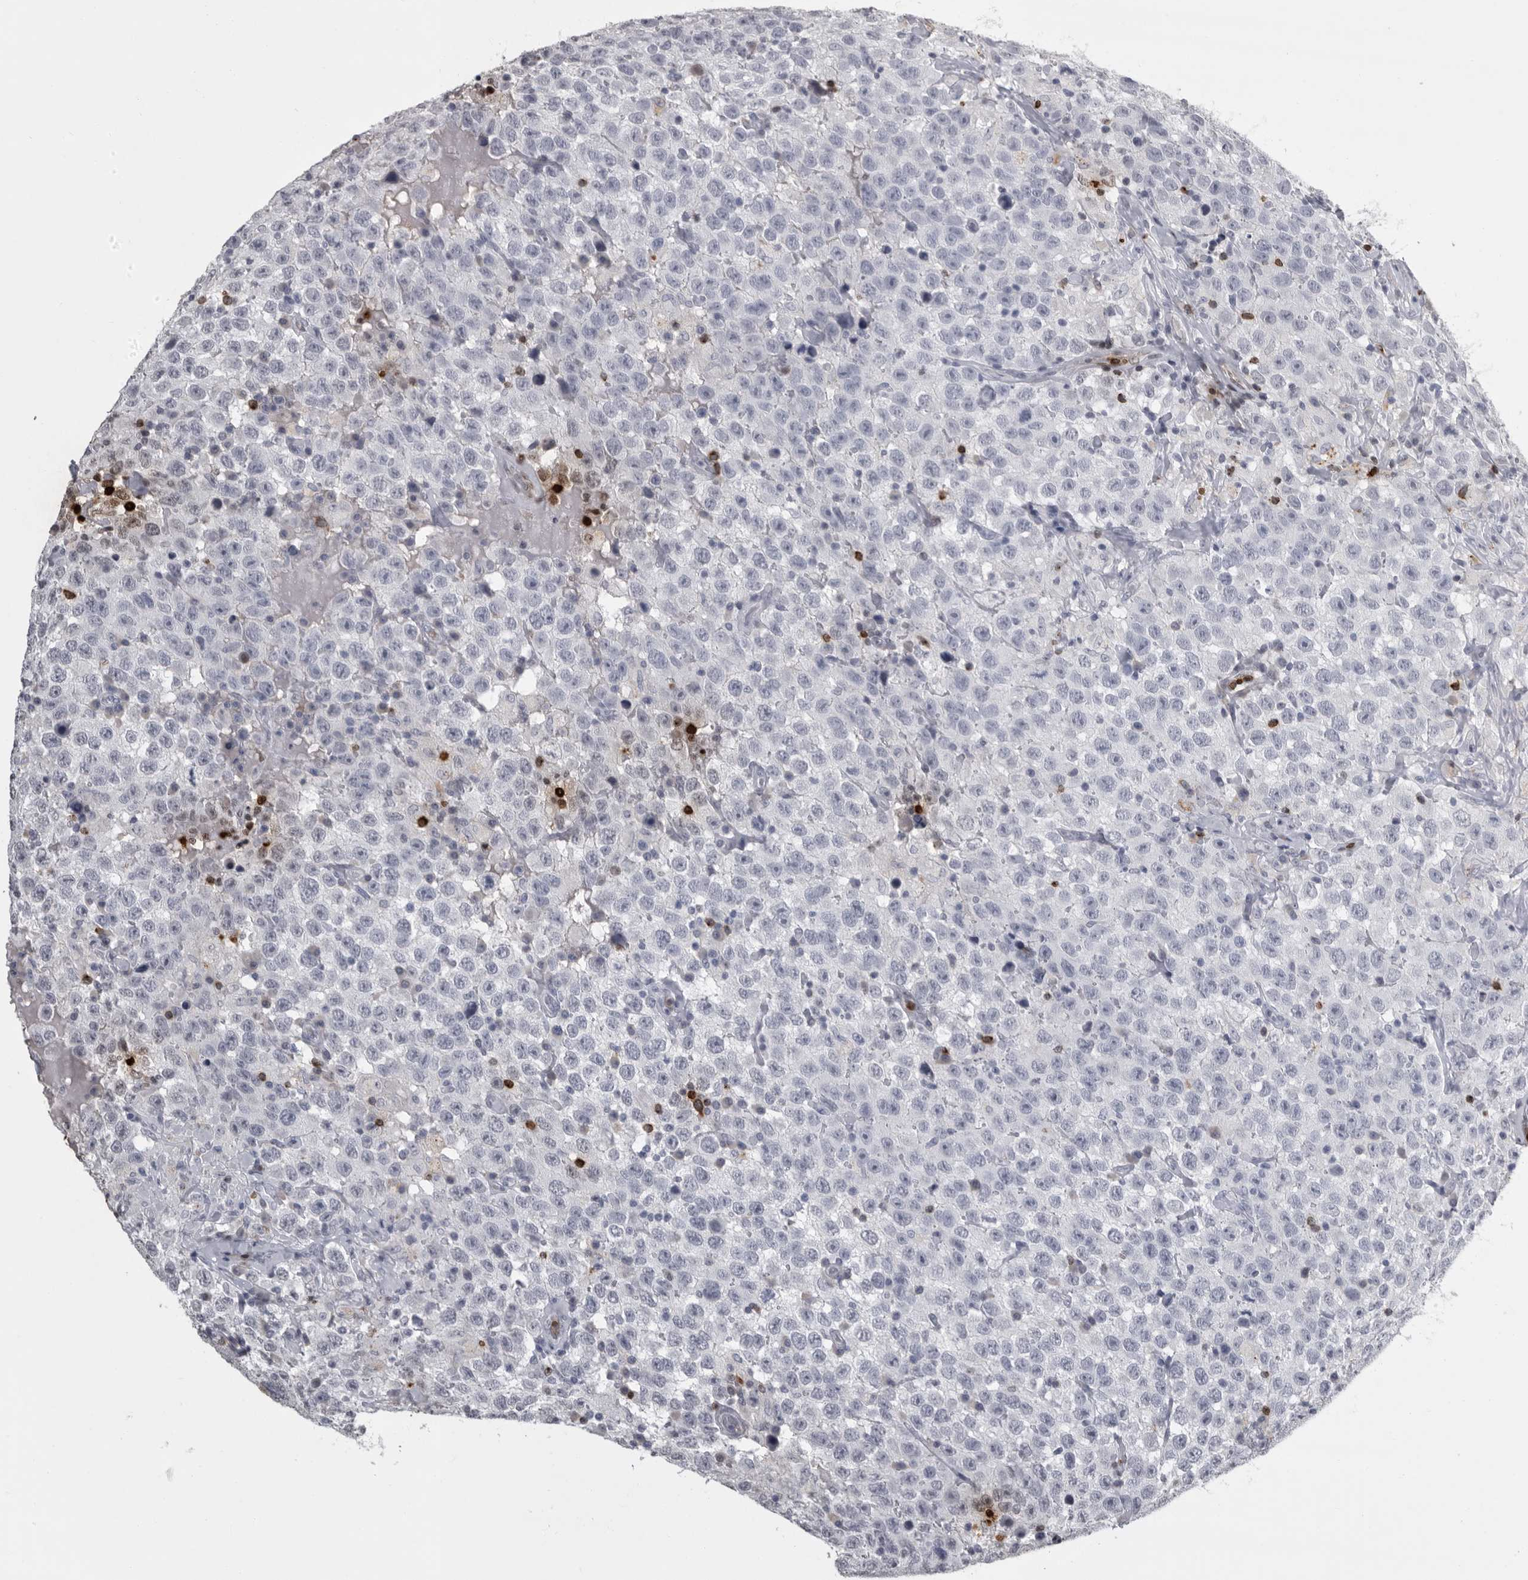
{"staining": {"intensity": "negative", "quantity": "none", "location": "none"}, "tissue": "testis cancer", "cell_type": "Tumor cells", "image_type": "cancer", "snomed": [{"axis": "morphology", "description": "Seminoma, NOS"}, {"axis": "topography", "description": "Testis"}], "caption": "Immunohistochemistry of human testis seminoma displays no expression in tumor cells.", "gene": "GNLY", "patient": {"sex": "male", "age": 41}}